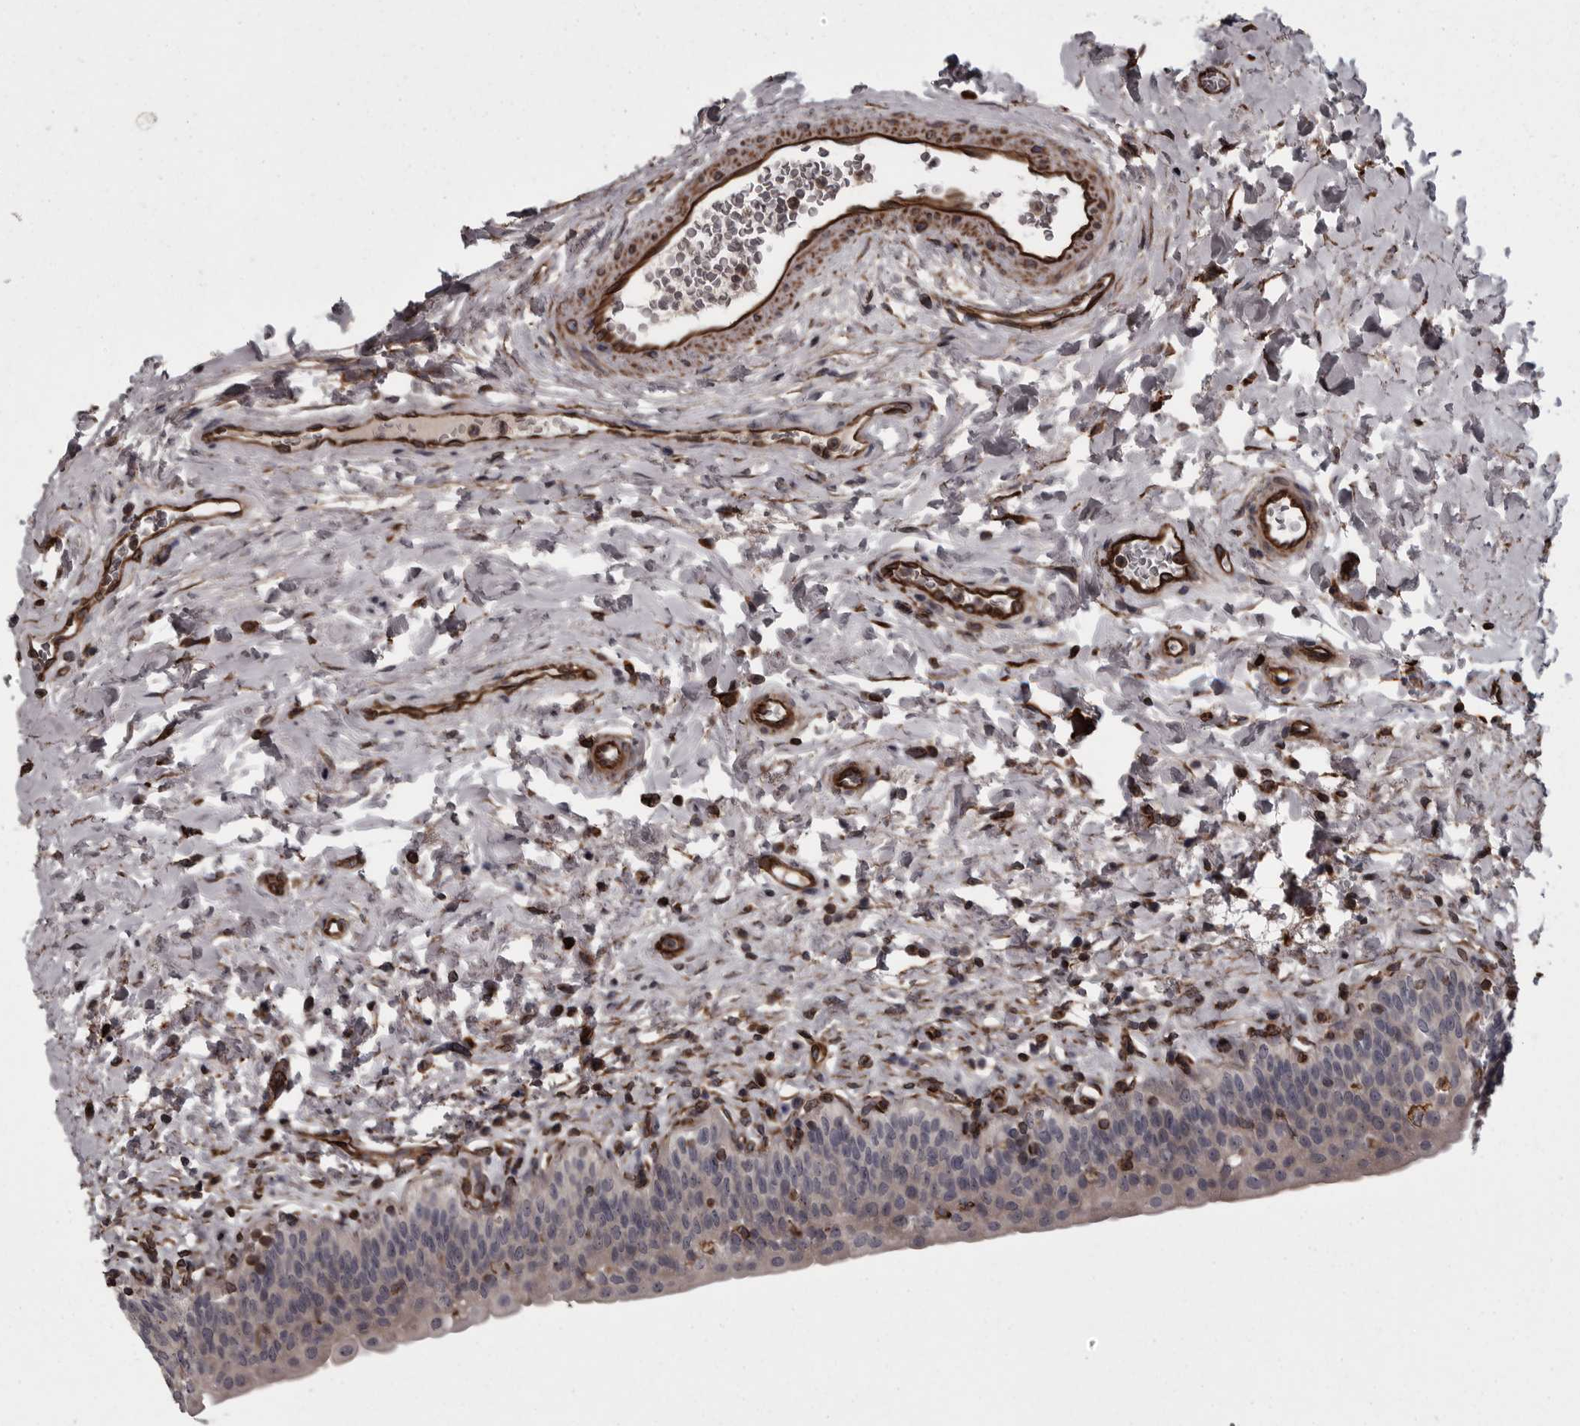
{"staining": {"intensity": "negative", "quantity": "none", "location": "none"}, "tissue": "urinary bladder", "cell_type": "Urothelial cells", "image_type": "normal", "snomed": [{"axis": "morphology", "description": "Normal tissue, NOS"}, {"axis": "topography", "description": "Urinary bladder"}], "caption": "IHC histopathology image of normal urinary bladder stained for a protein (brown), which reveals no expression in urothelial cells. Nuclei are stained in blue.", "gene": "FAAP100", "patient": {"sex": "male", "age": 83}}